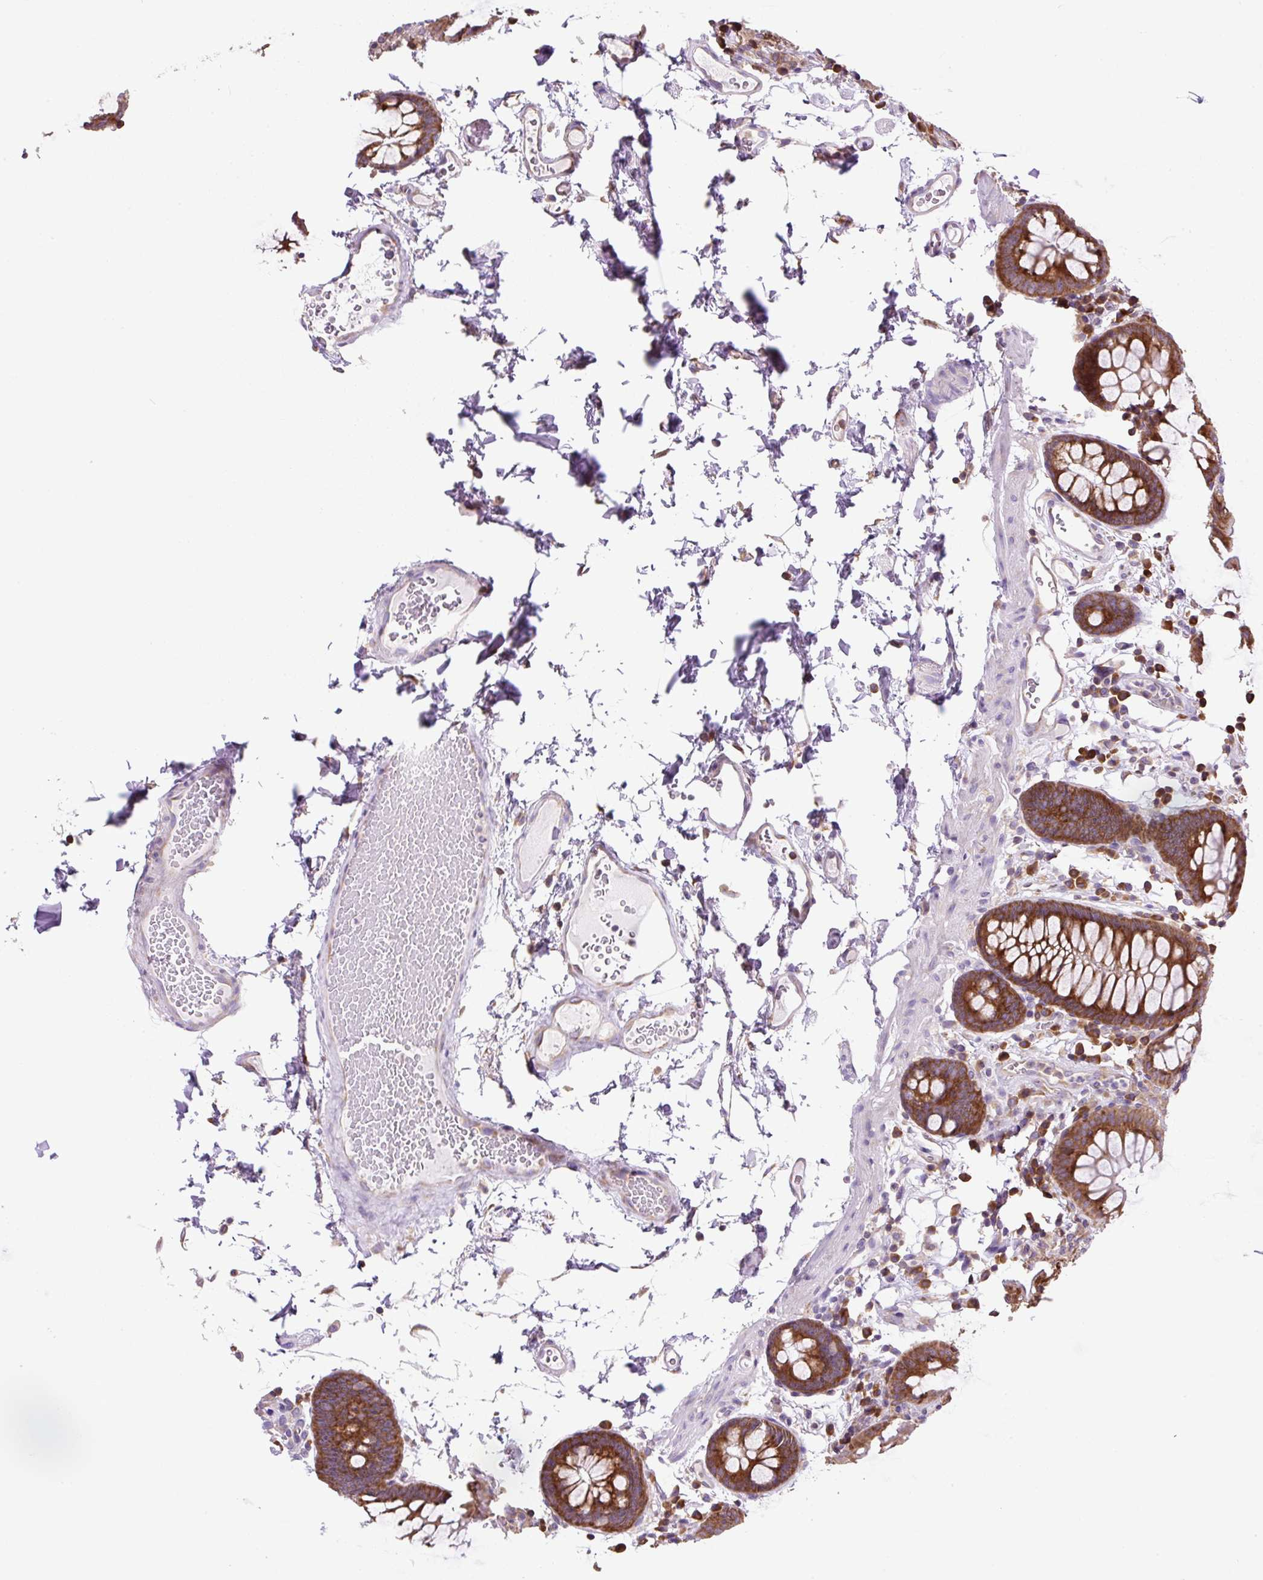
{"staining": {"intensity": "moderate", "quantity": ">75%", "location": "cytoplasmic/membranous"}, "tissue": "colon", "cell_type": "Endothelial cells", "image_type": "normal", "snomed": [{"axis": "morphology", "description": "Normal tissue, NOS"}, {"axis": "topography", "description": "Colon"}, {"axis": "topography", "description": "Peripheral nerve tissue"}], "caption": "Immunohistochemistry of benign colon demonstrates medium levels of moderate cytoplasmic/membranous positivity in about >75% of endothelial cells. Nuclei are stained in blue.", "gene": "RPS23", "patient": {"sex": "male", "age": 84}}